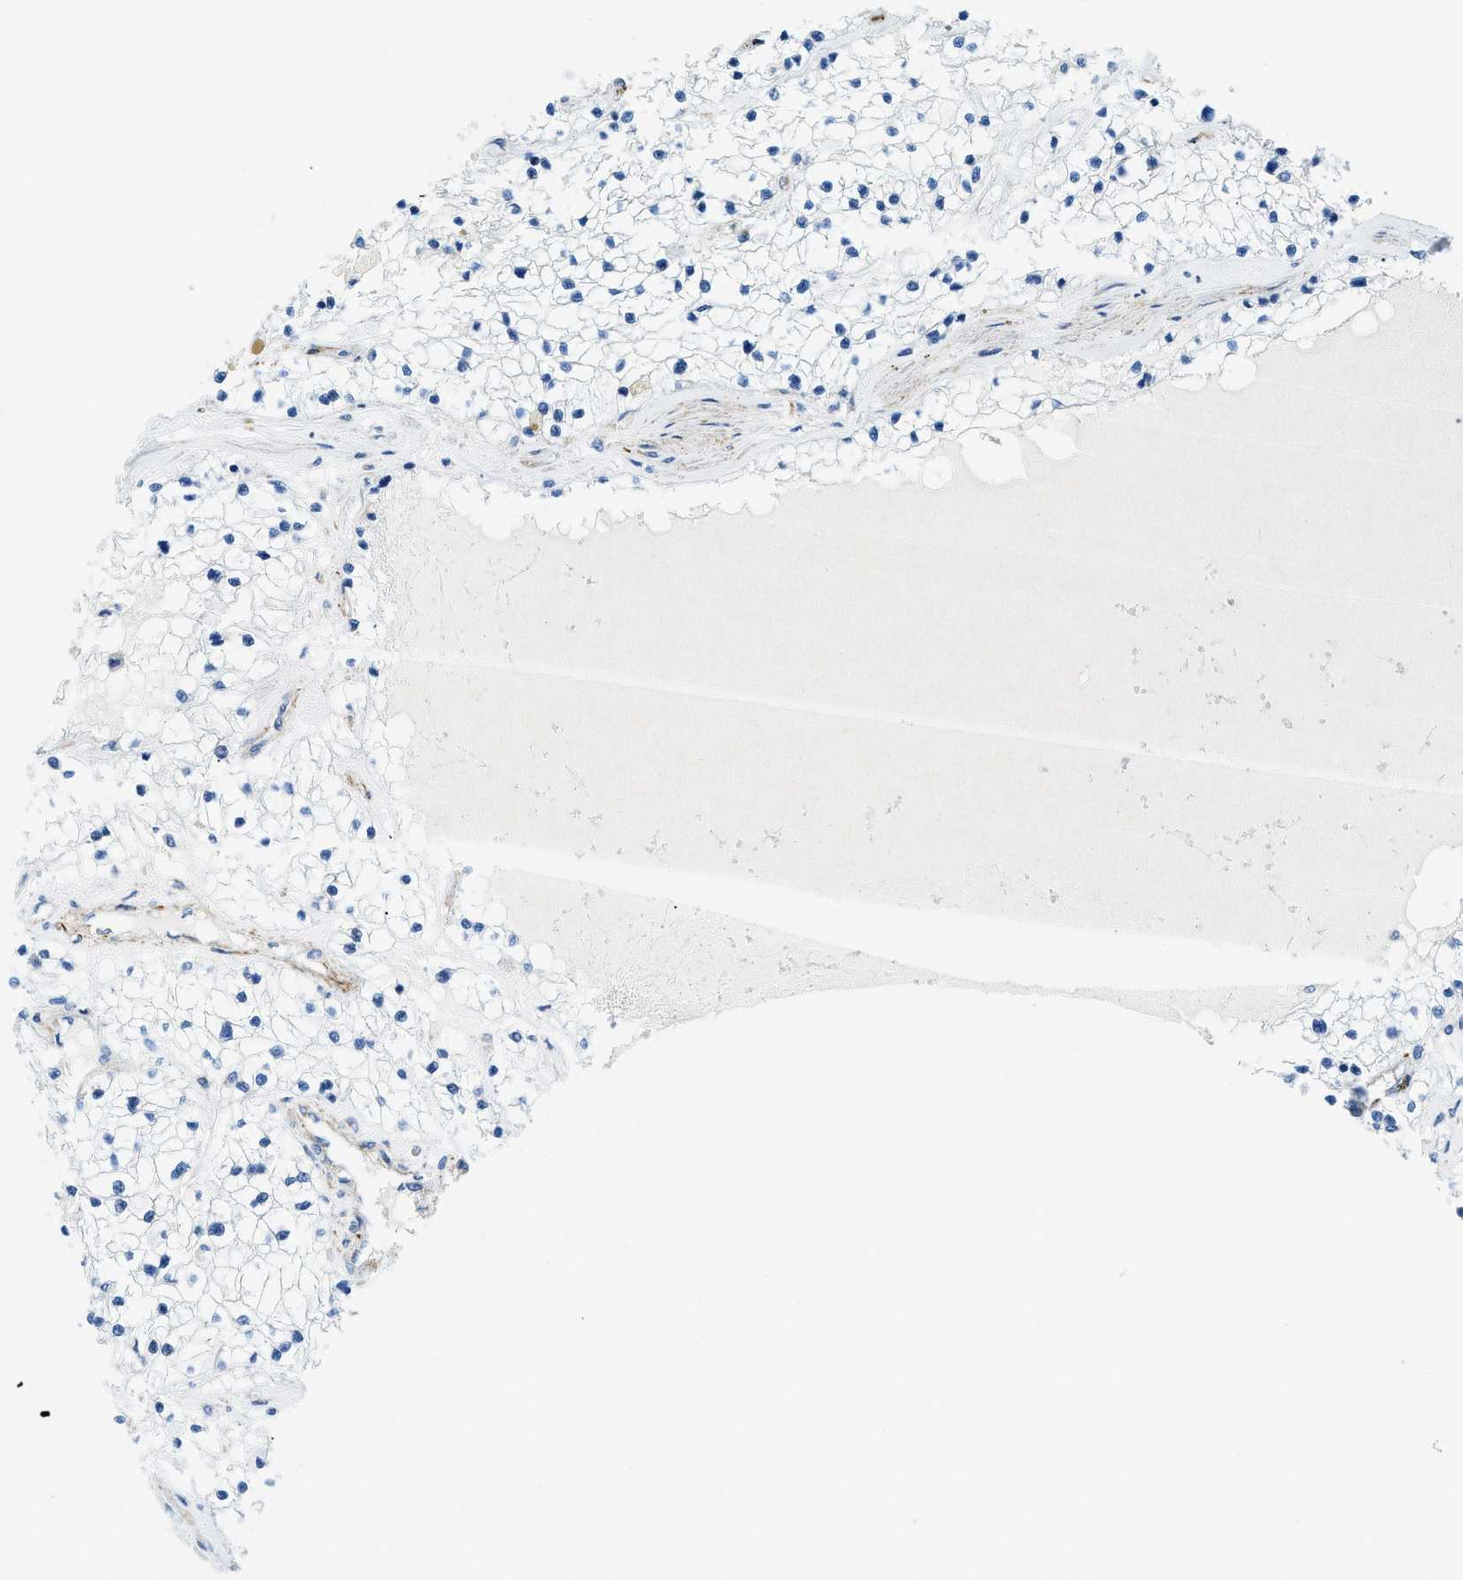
{"staining": {"intensity": "negative", "quantity": "none", "location": "none"}, "tissue": "renal cancer", "cell_type": "Tumor cells", "image_type": "cancer", "snomed": [{"axis": "morphology", "description": "Adenocarcinoma, NOS"}, {"axis": "topography", "description": "Kidney"}], "caption": "Immunohistochemistry photomicrograph of neoplastic tissue: renal cancer (adenocarcinoma) stained with DAB (3,3'-diaminobenzidine) demonstrates no significant protein positivity in tumor cells.", "gene": "CUTA", "patient": {"sex": "male", "age": 68}}